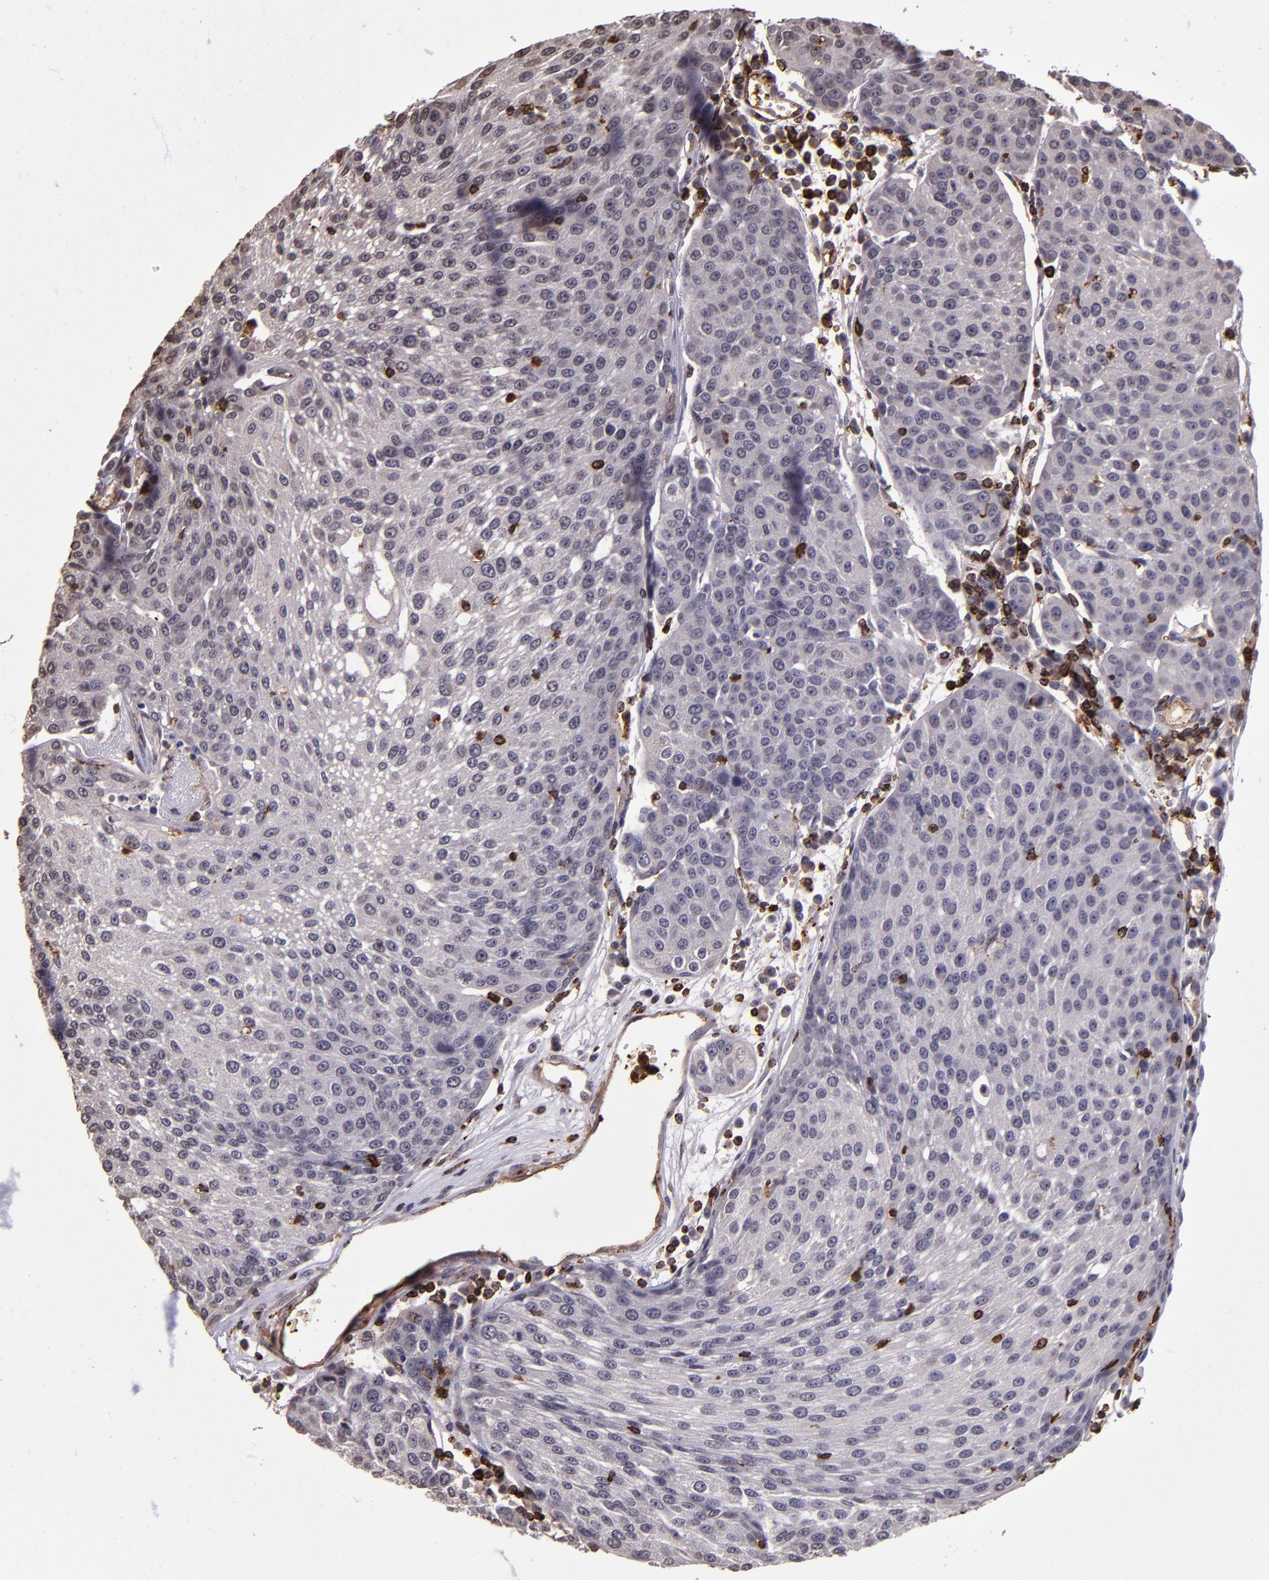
{"staining": {"intensity": "negative", "quantity": "none", "location": "none"}, "tissue": "urothelial cancer", "cell_type": "Tumor cells", "image_type": "cancer", "snomed": [{"axis": "morphology", "description": "Urothelial carcinoma, High grade"}, {"axis": "topography", "description": "Urinary bladder"}], "caption": "Immunohistochemical staining of human urothelial cancer shows no significant staining in tumor cells.", "gene": "SLC2A3", "patient": {"sex": "female", "age": 85}}